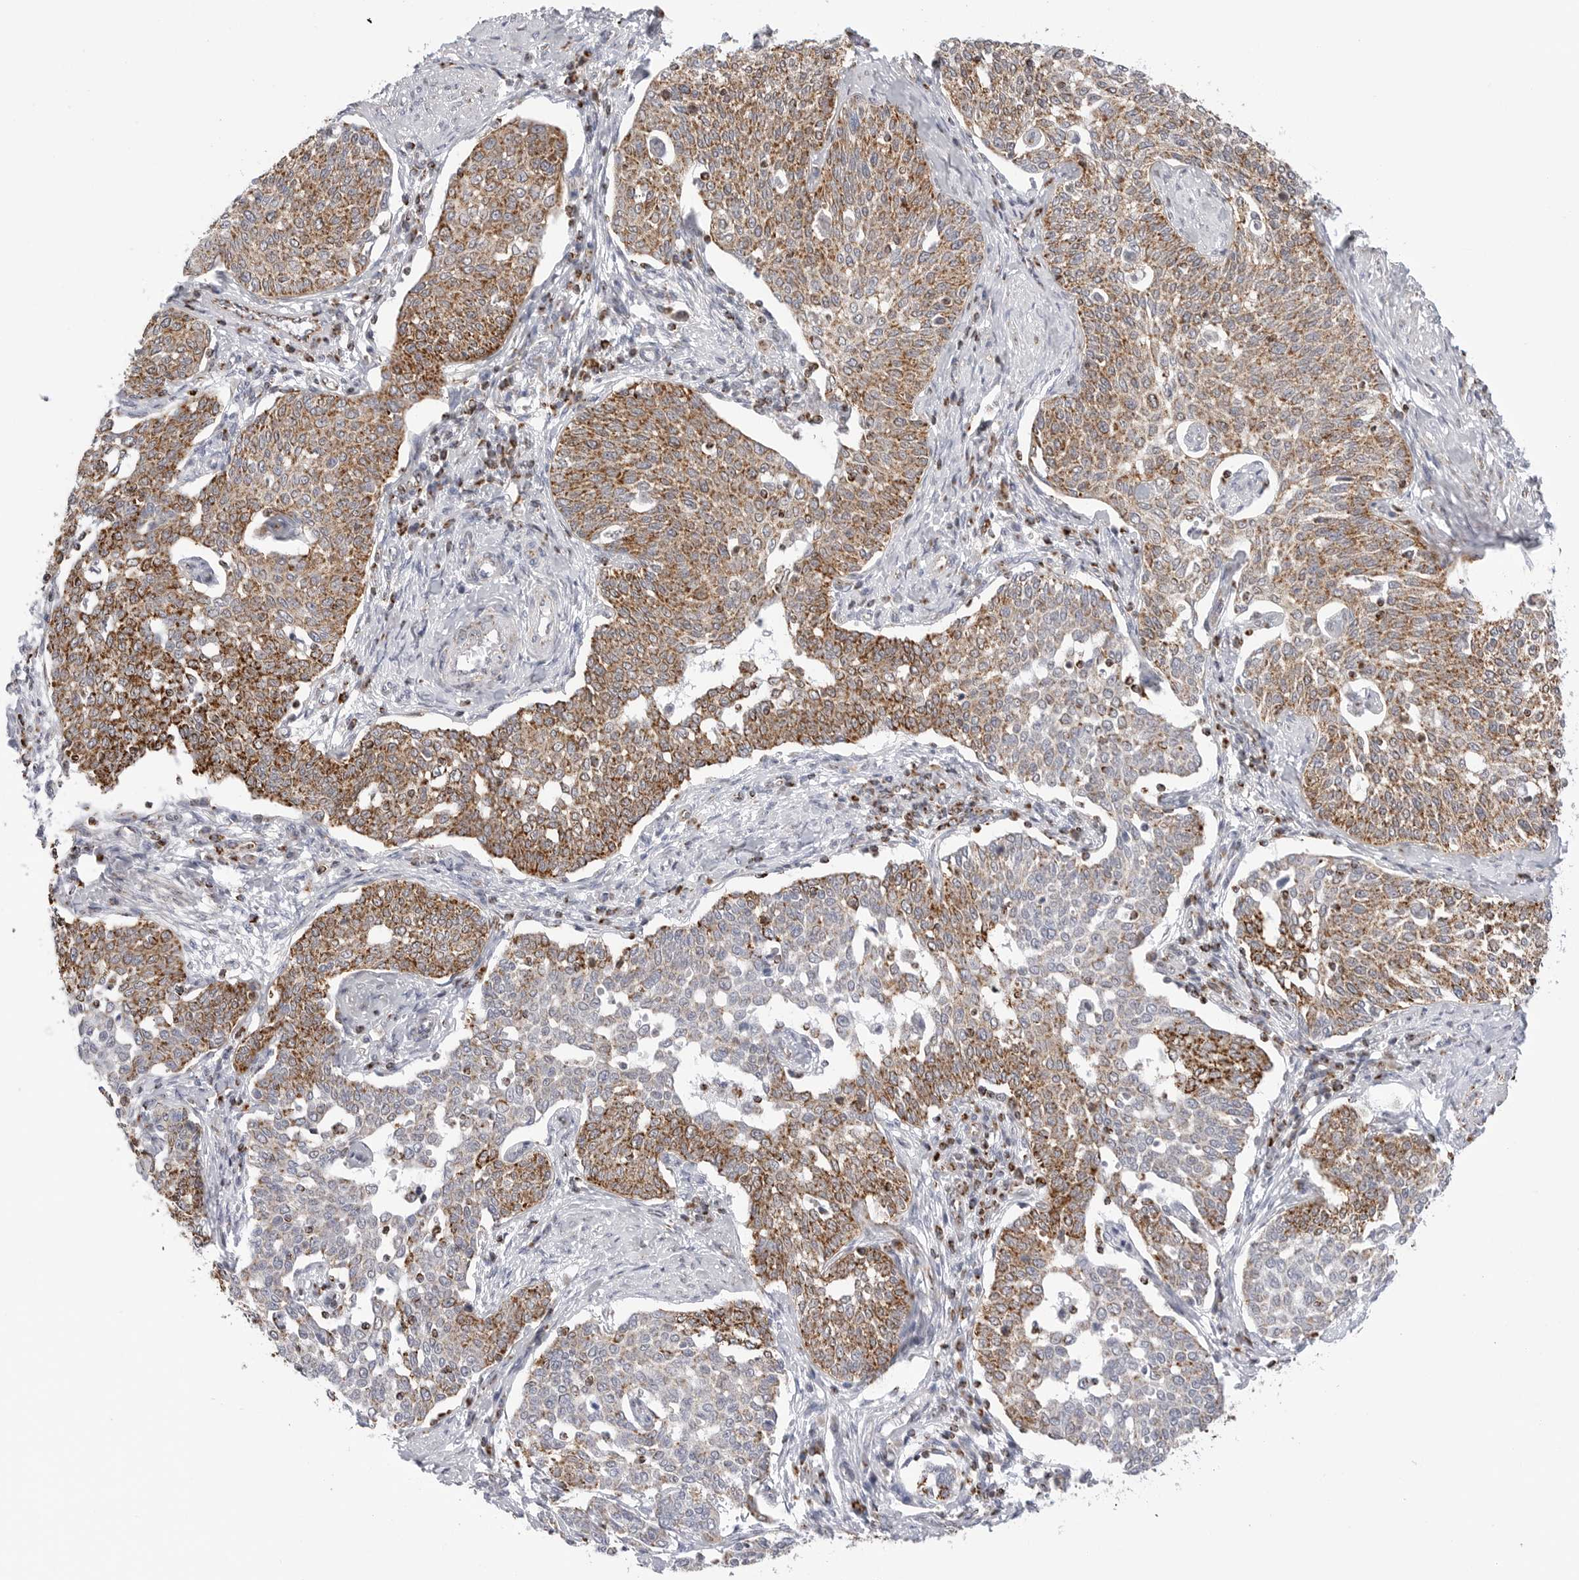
{"staining": {"intensity": "moderate", "quantity": ">75%", "location": "cytoplasmic/membranous"}, "tissue": "cervical cancer", "cell_type": "Tumor cells", "image_type": "cancer", "snomed": [{"axis": "morphology", "description": "Squamous cell carcinoma, NOS"}, {"axis": "topography", "description": "Cervix"}], "caption": "Protein staining demonstrates moderate cytoplasmic/membranous staining in approximately >75% of tumor cells in cervical cancer. (DAB IHC with brightfield microscopy, high magnification).", "gene": "ATP5IF1", "patient": {"sex": "female", "age": 34}}